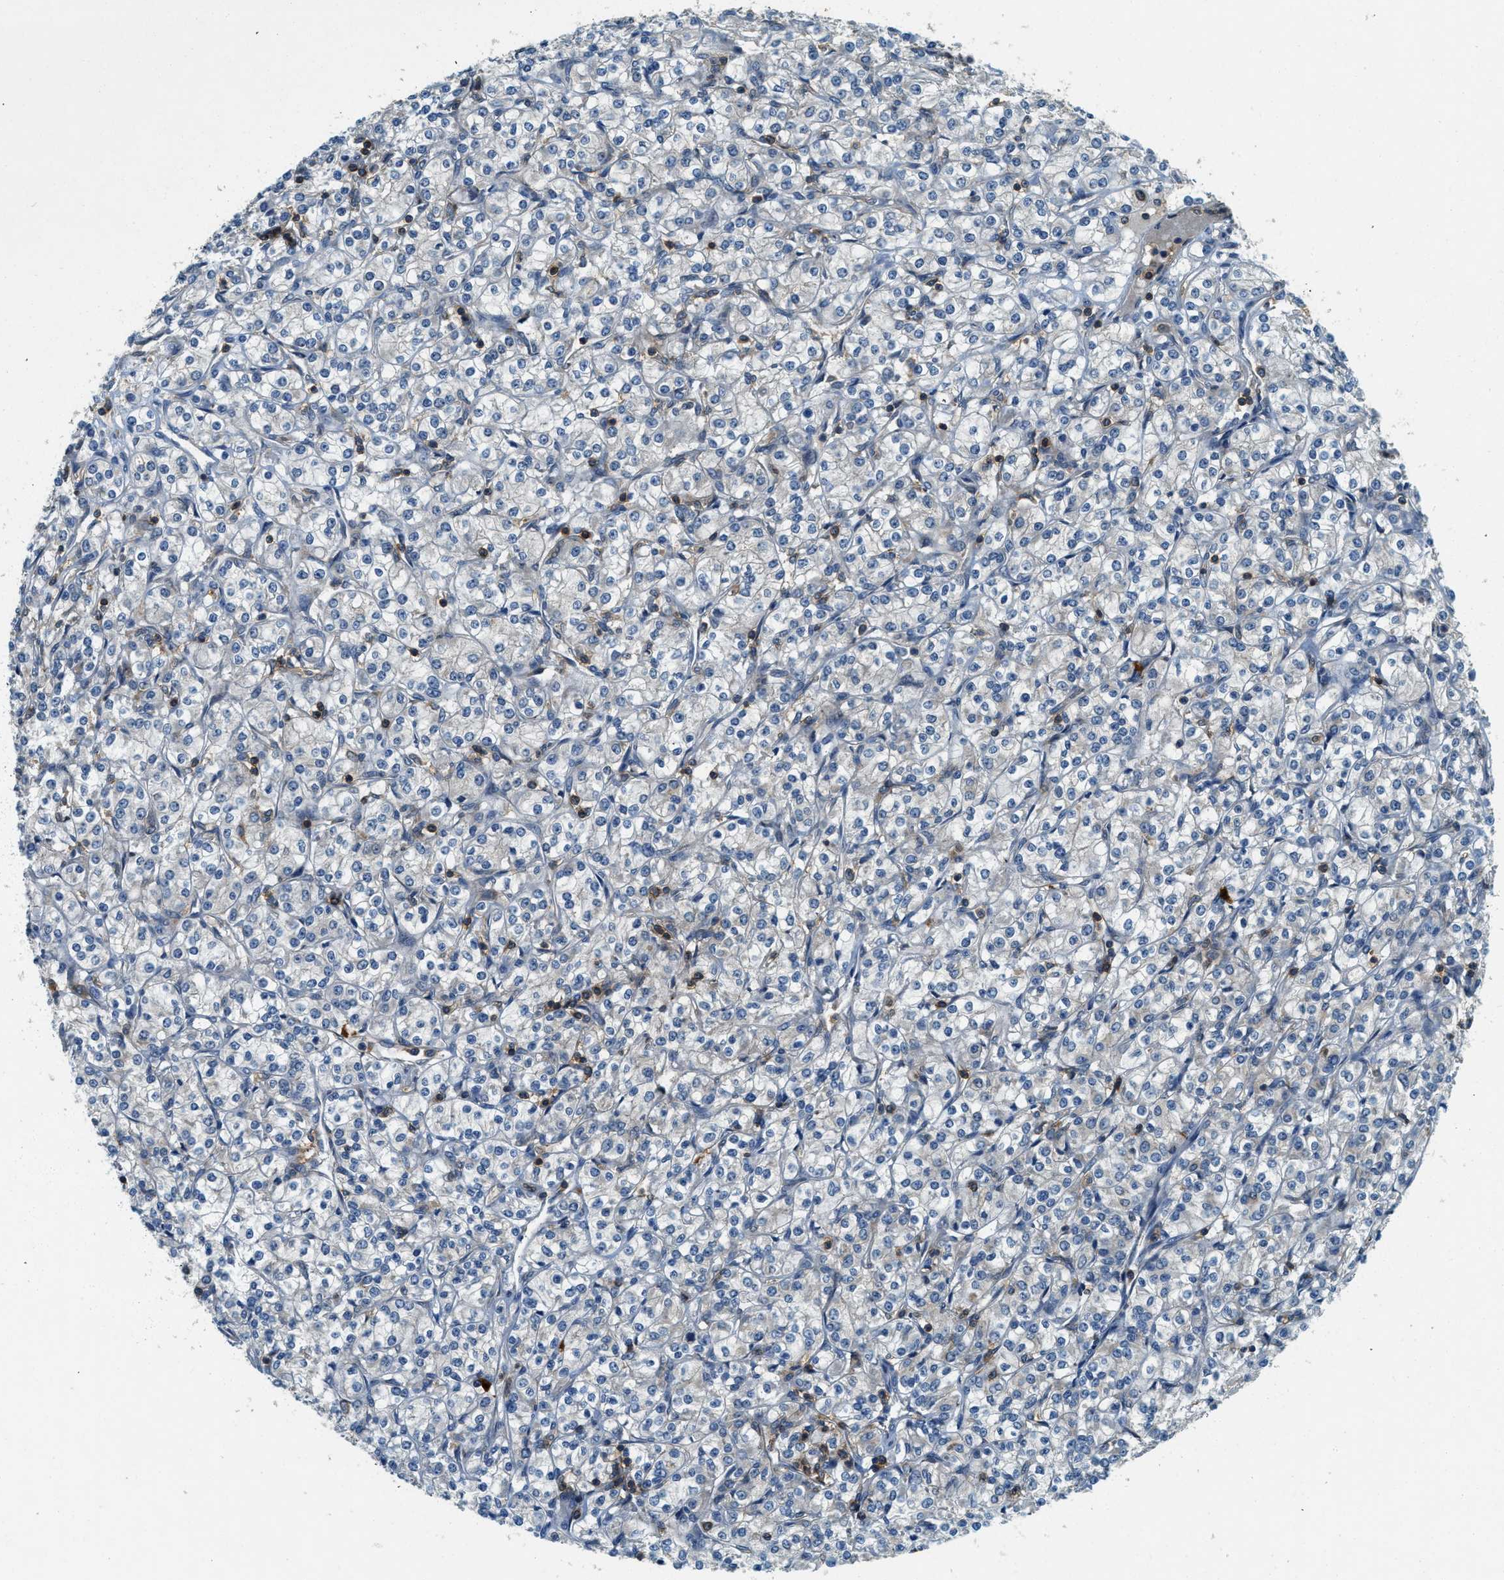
{"staining": {"intensity": "negative", "quantity": "none", "location": "none"}, "tissue": "renal cancer", "cell_type": "Tumor cells", "image_type": "cancer", "snomed": [{"axis": "morphology", "description": "Adenocarcinoma, NOS"}, {"axis": "topography", "description": "Kidney"}], "caption": "This is an immunohistochemistry (IHC) image of adenocarcinoma (renal). There is no positivity in tumor cells.", "gene": "GMPPB", "patient": {"sex": "male", "age": 77}}